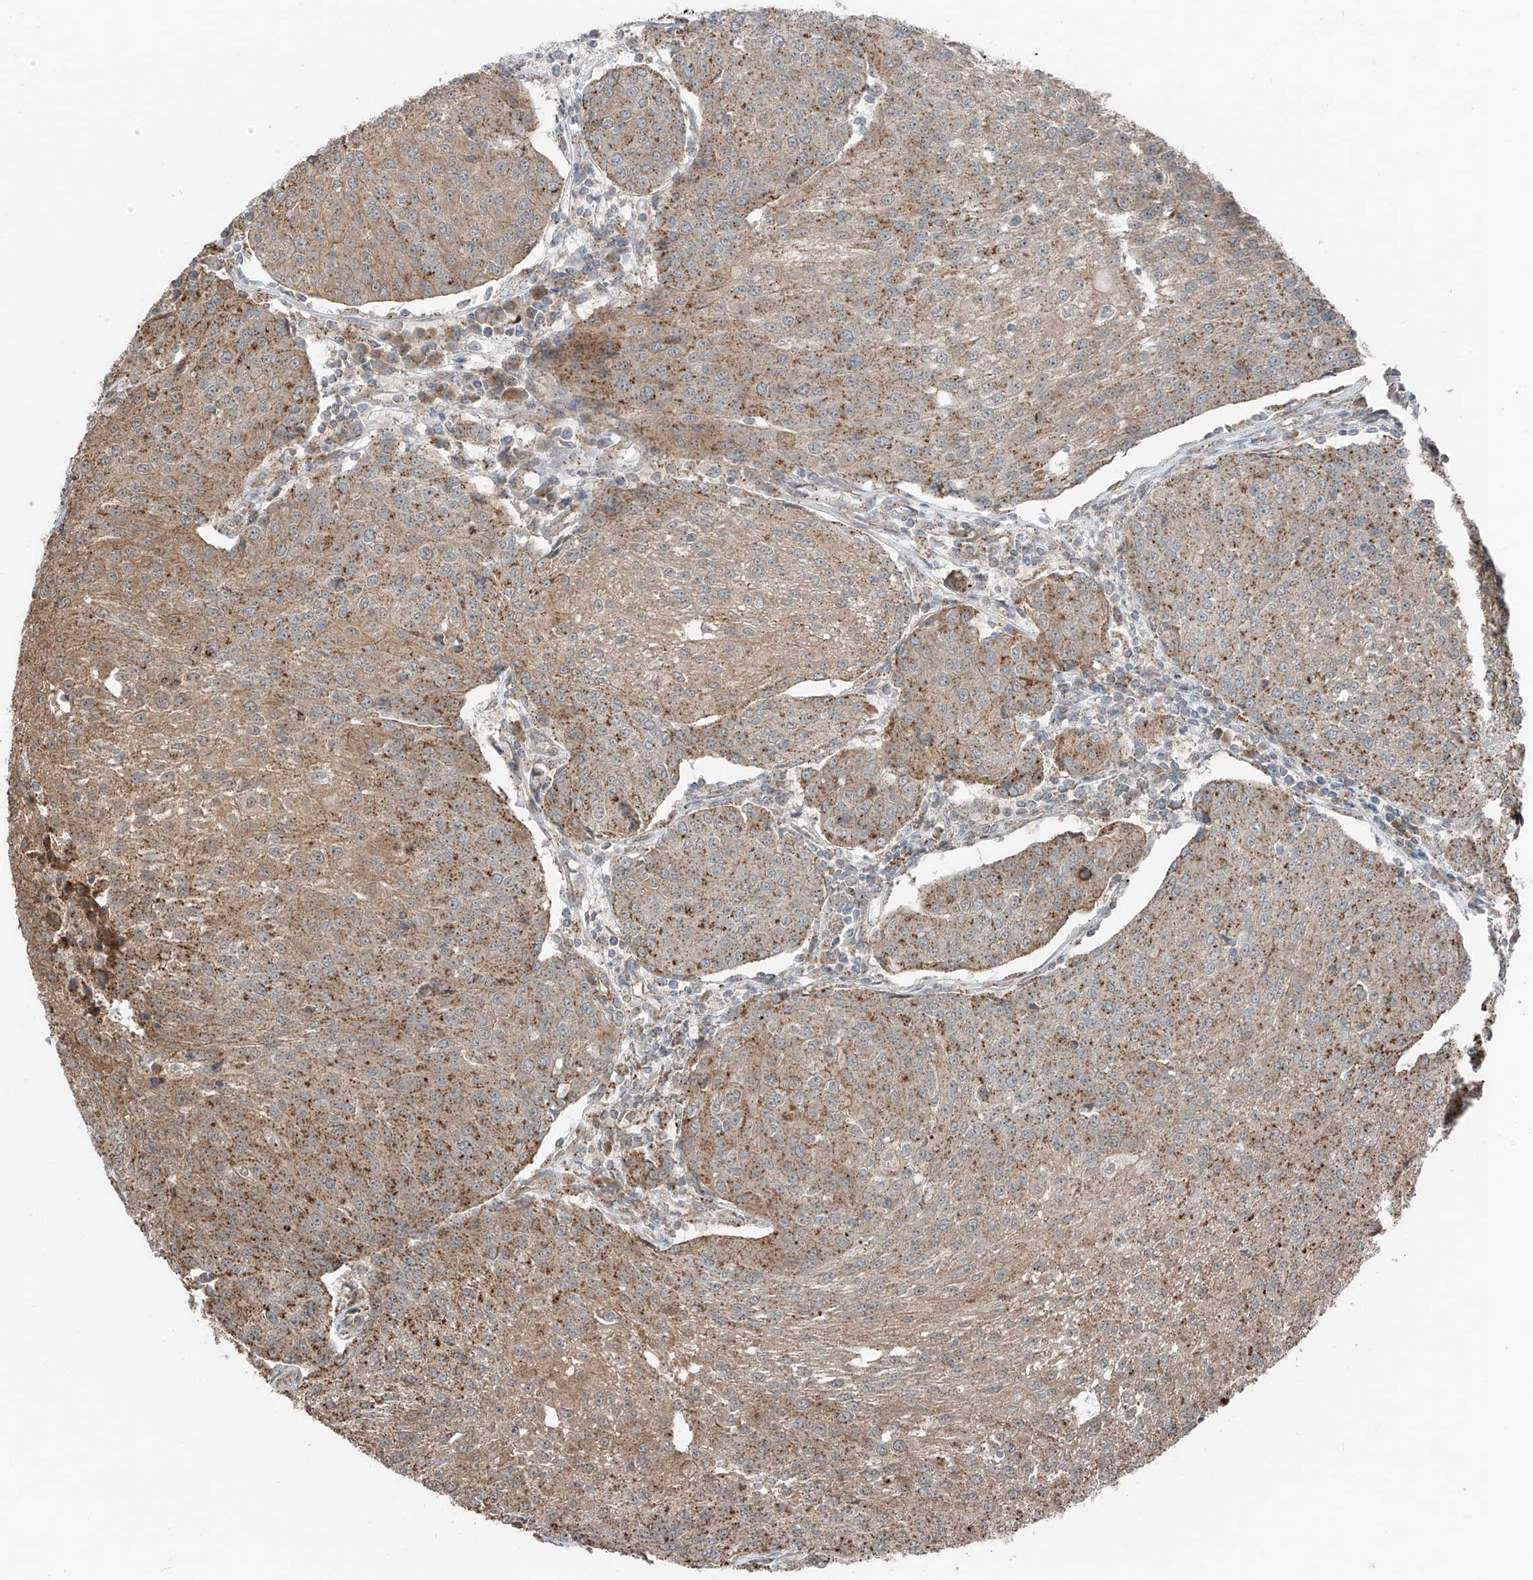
{"staining": {"intensity": "moderate", "quantity": "25%-75%", "location": "cytoplasmic/membranous"}, "tissue": "urothelial cancer", "cell_type": "Tumor cells", "image_type": "cancer", "snomed": [{"axis": "morphology", "description": "Urothelial carcinoma, High grade"}, {"axis": "topography", "description": "Urinary bladder"}], "caption": "IHC of human urothelial carcinoma (high-grade) reveals medium levels of moderate cytoplasmic/membranous positivity in approximately 25%-75% of tumor cells. (DAB (3,3'-diaminobenzidine) IHC, brown staining for protein, blue staining for nuclei).", "gene": "CEP162", "patient": {"sex": "female", "age": 85}}